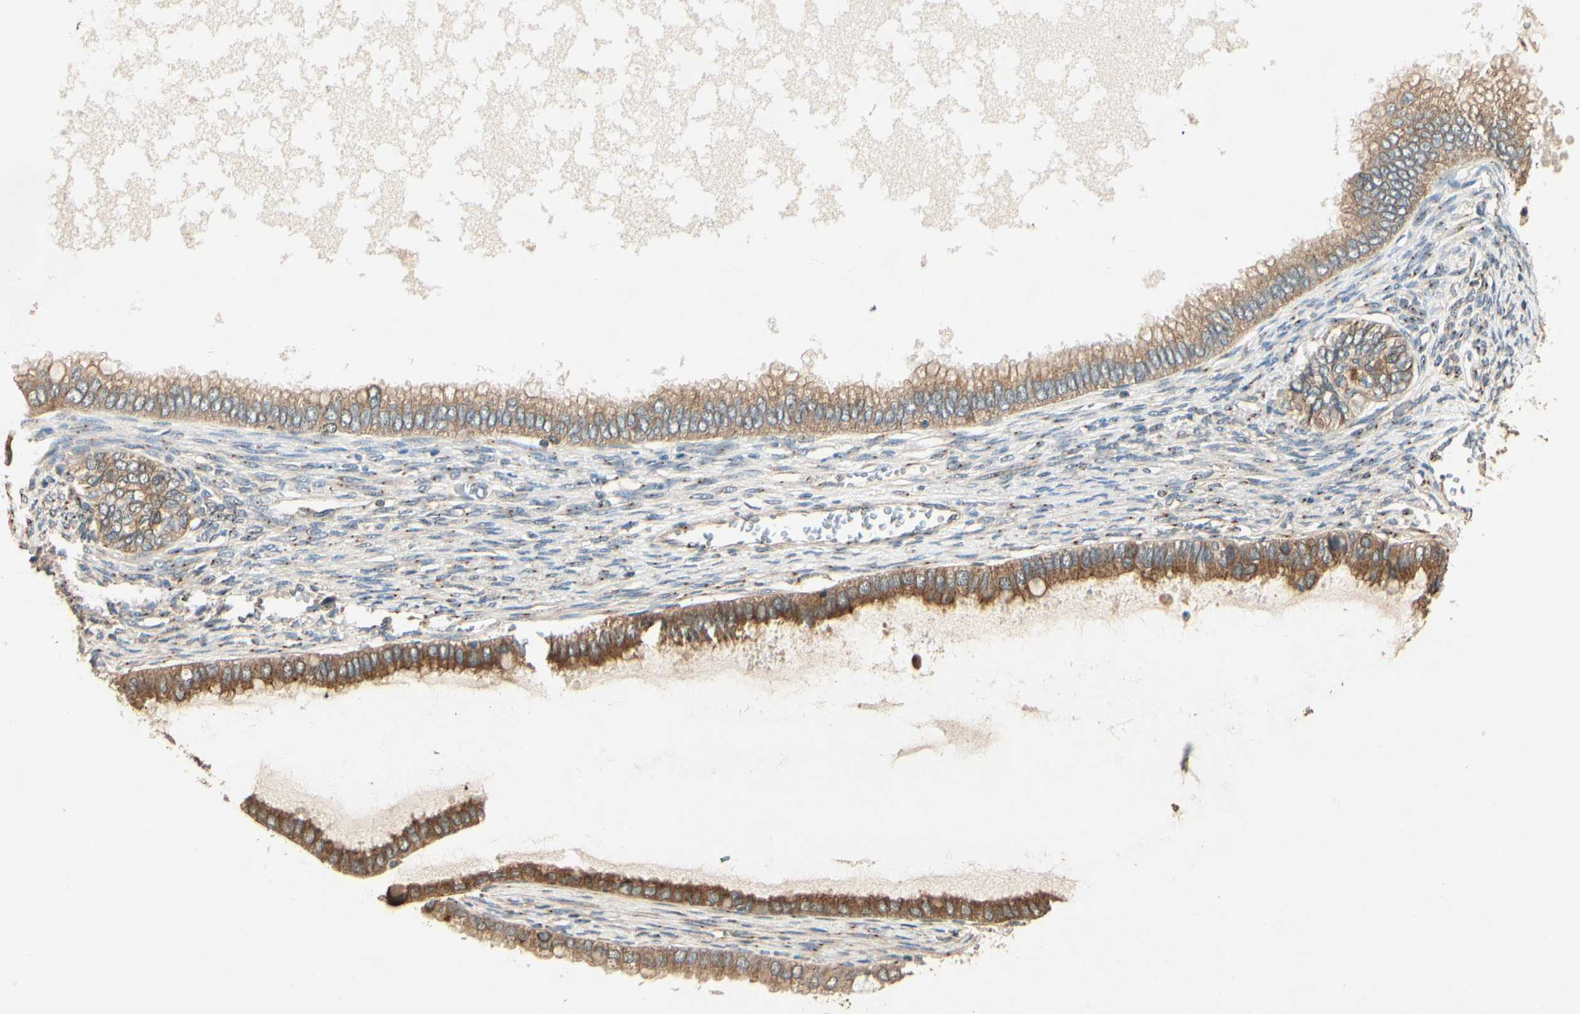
{"staining": {"intensity": "strong", "quantity": ">75%", "location": "cytoplasmic/membranous"}, "tissue": "ovarian cancer", "cell_type": "Tumor cells", "image_type": "cancer", "snomed": [{"axis": "morphology", "description": "Cystadenocarcinoma, mucinous, NOS"}, {"axis": "topography", "description": "Ovary"}], "caption": "A histopathology image showing strong cytoplasmic/membranous expression in about >75% of tumor cells in mucinous cystadenocarcinoma (ovarian), as visualized by brown immunohistochemical staining.", "gene": "AKAP9", "patient": {"sex": "female", "age": 80}}